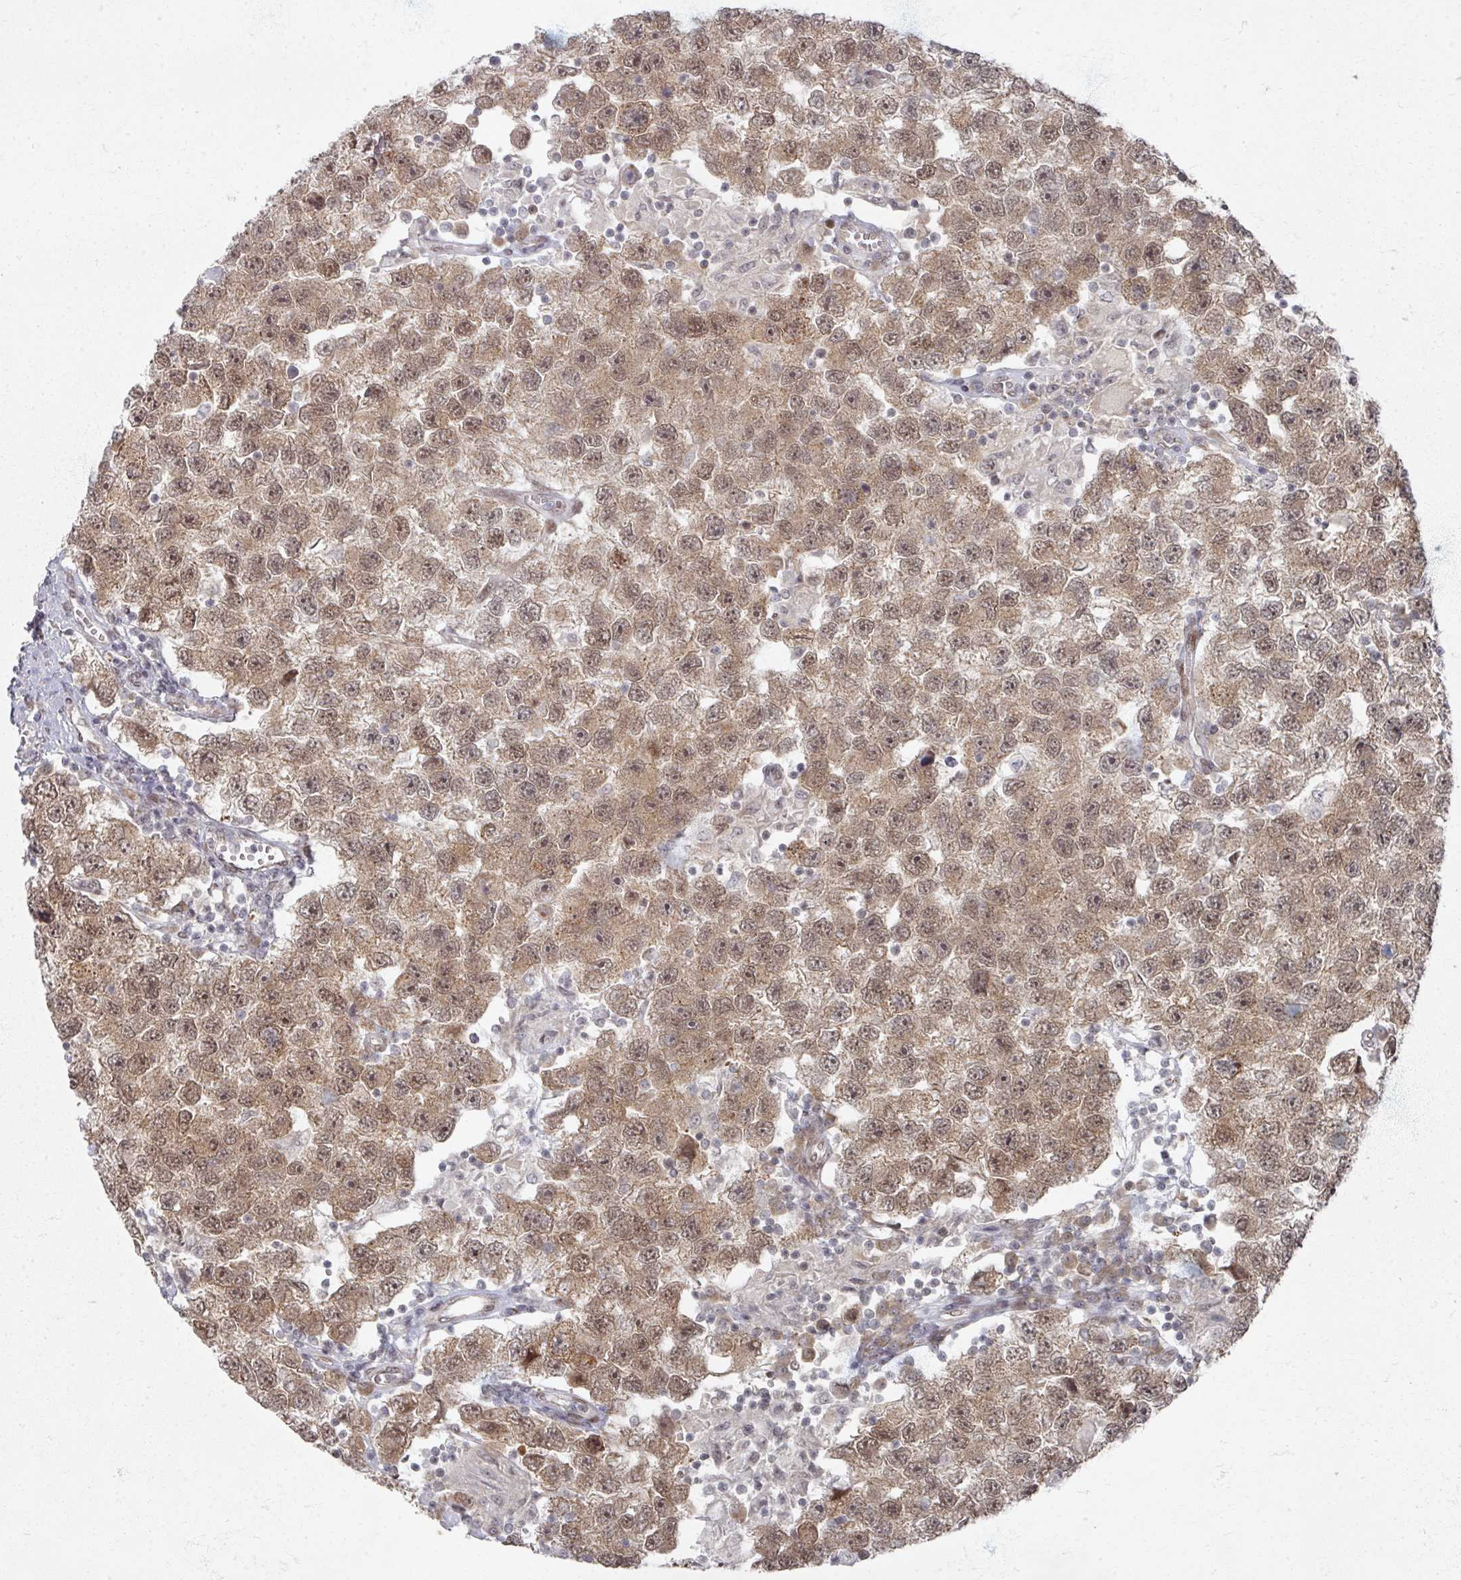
{"staining": {"intensity": "moderate", "quantity": ">75%", "location": "cytoplasmic/membranous,nuclear"}, "tissue": "testis cancer", "cell_type": "Tumor cells", "image_type": "cancer", "snomed": [{"axis": "morphology", "description": "Seminoma, NOS"}, {"axis": "topography", "description": "Testis"}], "caption": "Testis seminoma tissue shows moderate cytoplasmic/membranous and nuclear staining in about >75% of tumor cells", "gene": "PSKH1", "patient": {"sex": "male", "age": 26}}